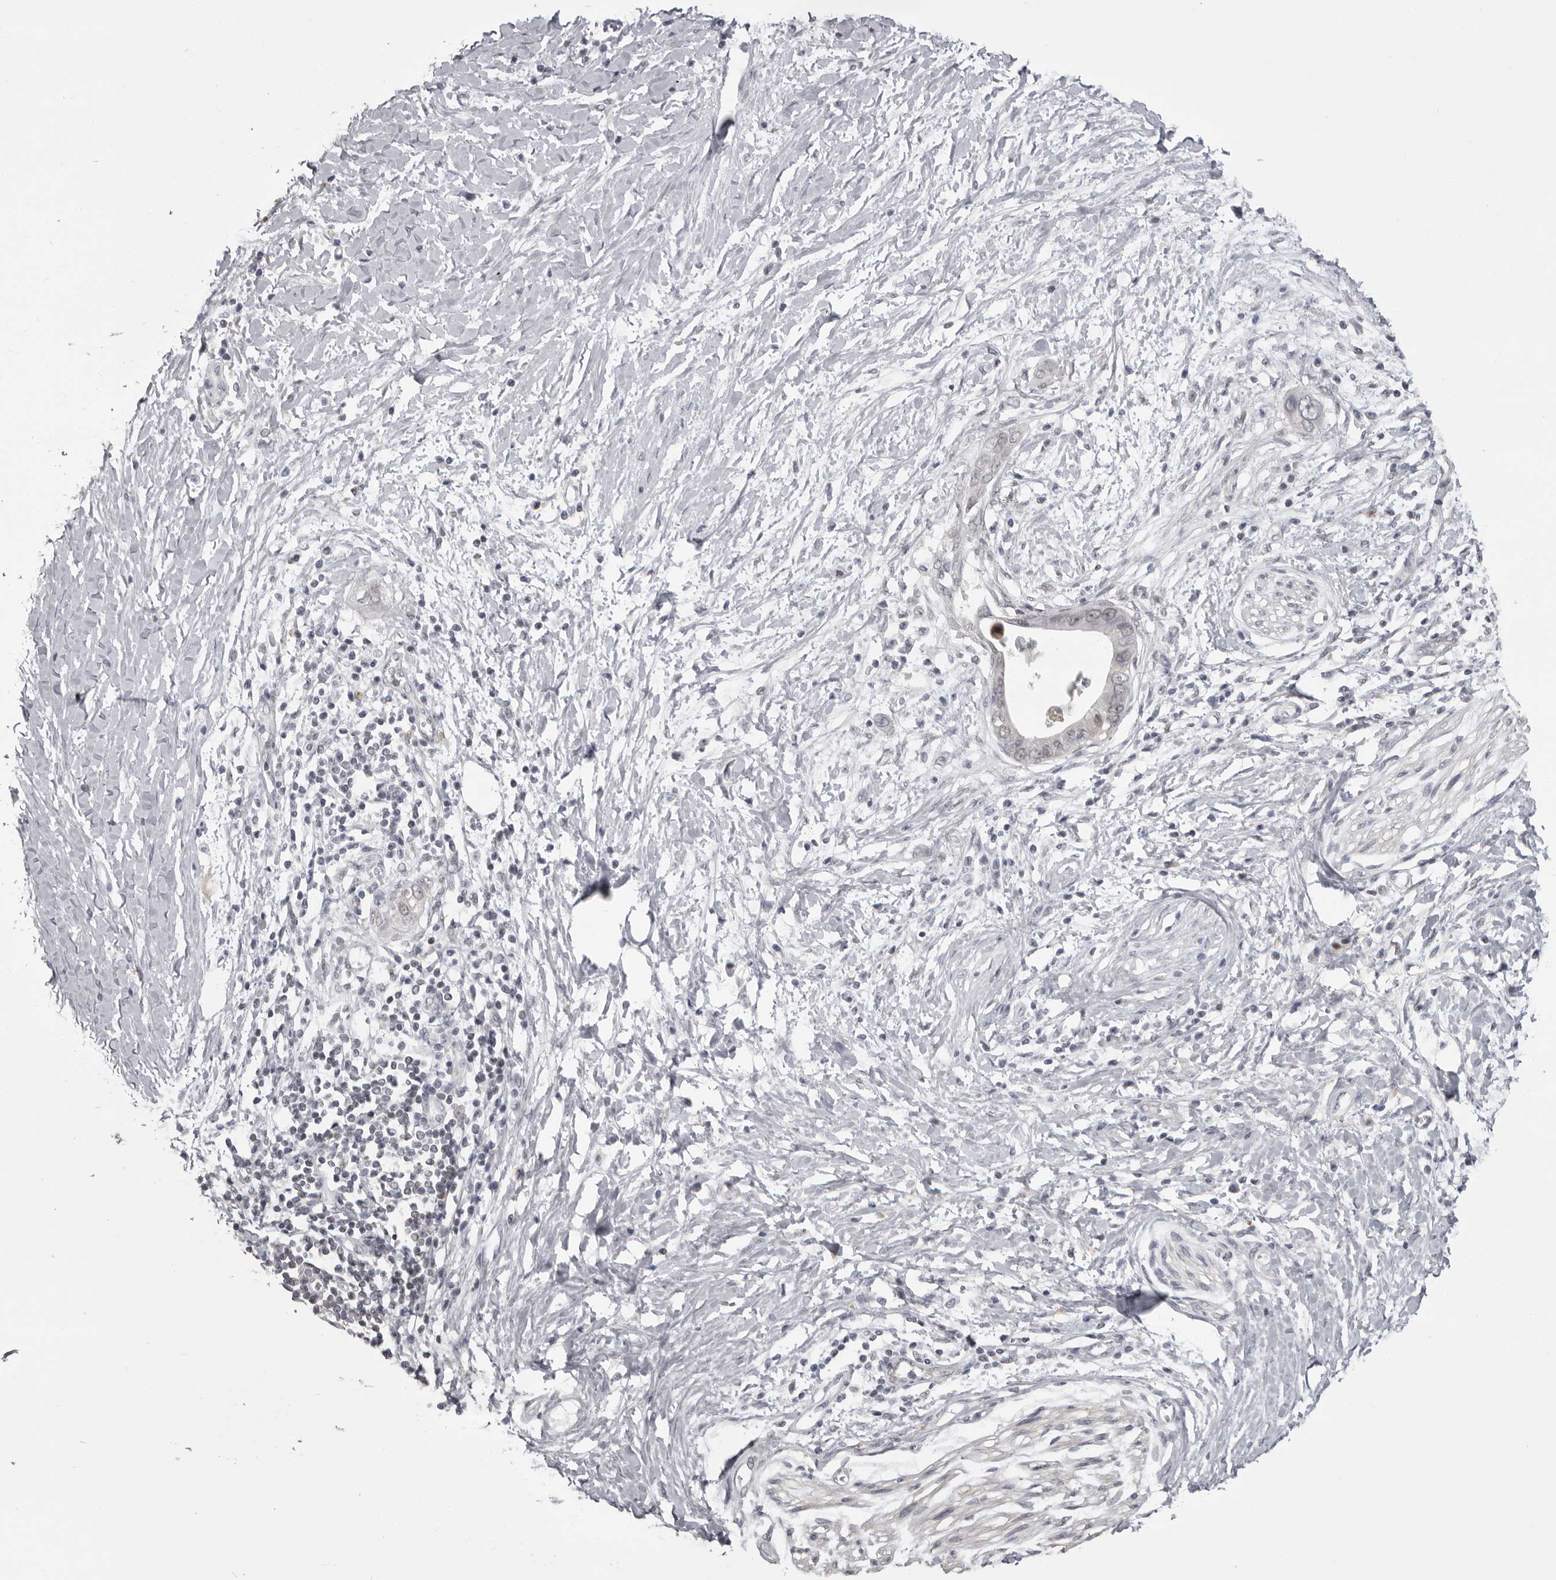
{"staining": {"intensity": "negative", "quantity": "none", "location": "none"}, "tissue": "pancreatic cancer", "cell_type": "Tumor cells", "image_type": "cancer", "snomed": [{"axis": "morphology", "description": "Normal tissue, NOS"}, {"axis": "morphology", "description": "Adenocarcinoma, NOS"}, {"axis": "topography", "description": "Pancreas"}, {"axis": "topography", "description": "Peripheral nerve tissue"}], "caption": "A histopathology image of adenocarcinoma (pancreatic) stained for a protein shows no brown staining in tumor cells. (DAB (3,3'-diaminobenzidine) immunohistochemistry (IHC) visualized using brightfield microscopy, high magnification).", "gene": "MDH1", "patient": {"sex": "male", "age": 59}}